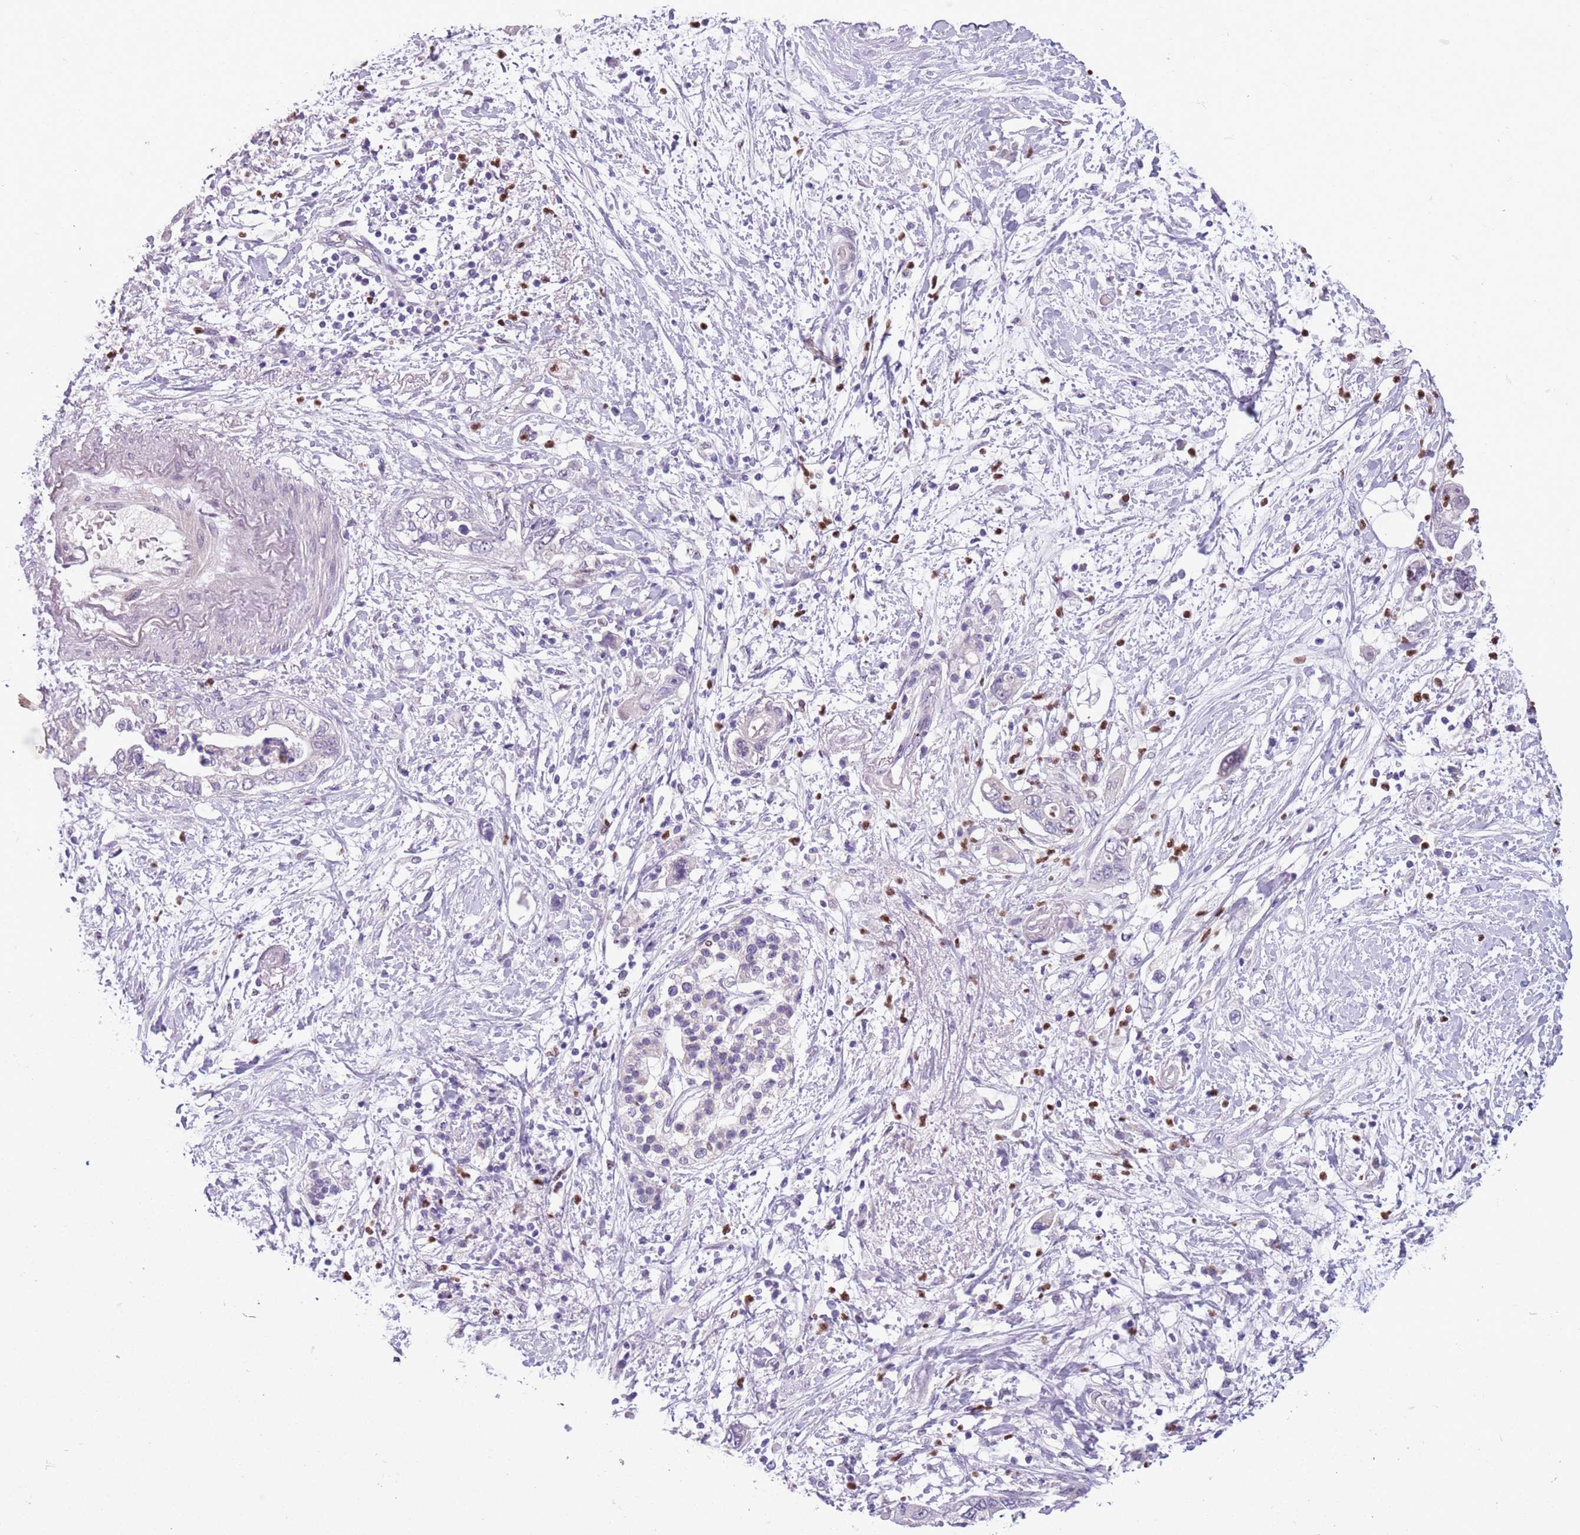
{"staining": {"intensity": "negative", "quantity": "none", "location": "none"}, "tissue": "pancreatic cancer", "cell_type": "Tumor cells", "image_type": "cancer", "snomed": [{"axis": "morphology", "description": "Adenocarcinoma, NOS"}, {"axis": "topography", "description": "Pancreas"}], "caption": "Immunohistochemistry of adenocarcinoma (pancreatic) reveals no positivity in tumor cells.", "gene": "ADCY7", "patient": {"sex": "female", "age": 73}}